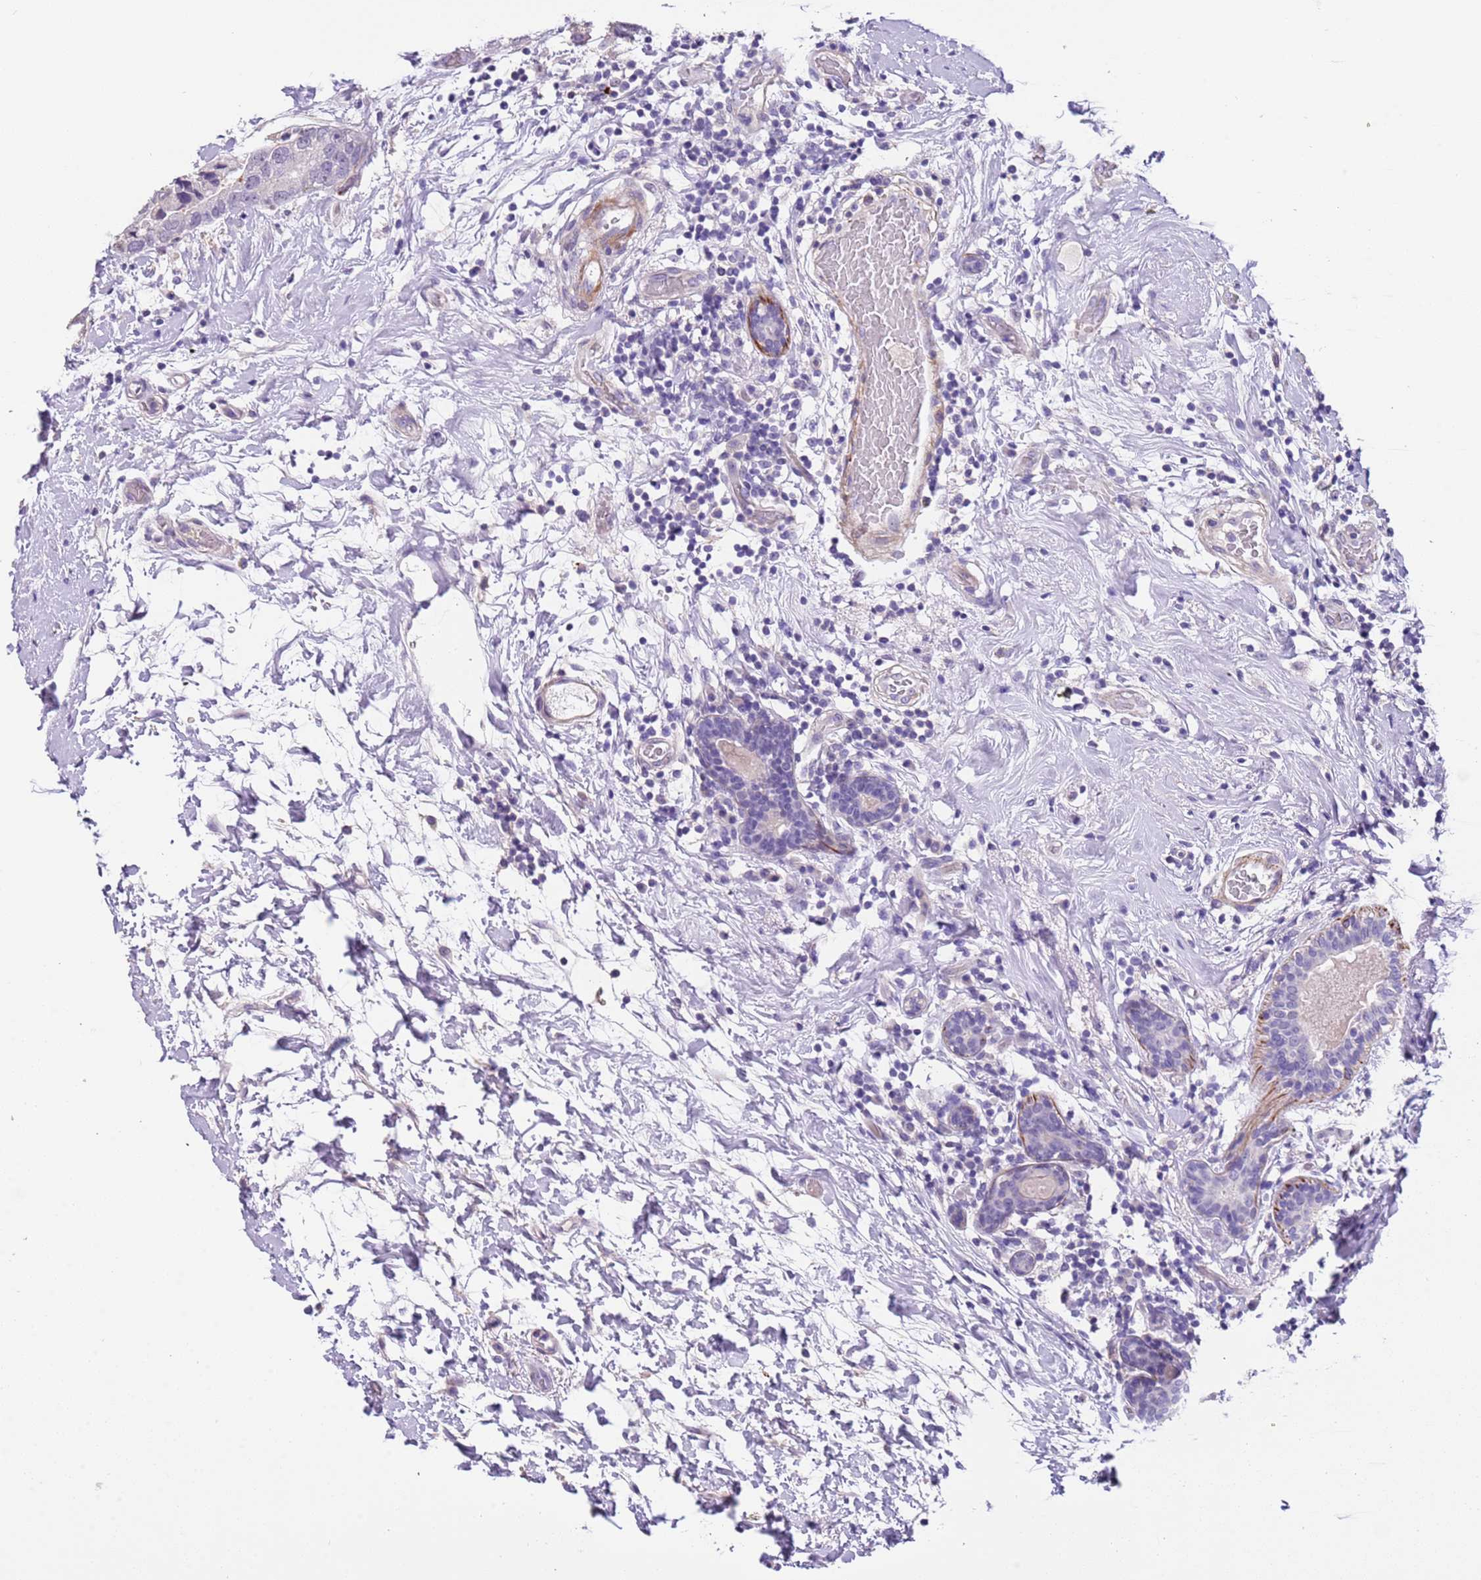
{"staining": {"intensity": "negative", "quantity": "none", "location": "none"}, "tissue": "breast cancer", "cell_type": "Tumor cells", "image_type": "cancer", "snomed": [{"axis": "morphology", "description": "Duct carcinoma"}, {"axis": "topography", "description": "Breast"}], "caption": "A high-resolution micrograph shows immunohistochemistry staining of breast invasive ductal carcinoma, which reveals no significant staining in tumor cells.", "gene": "PCGF2", "patient": {"sex": "female", "age": 62}}